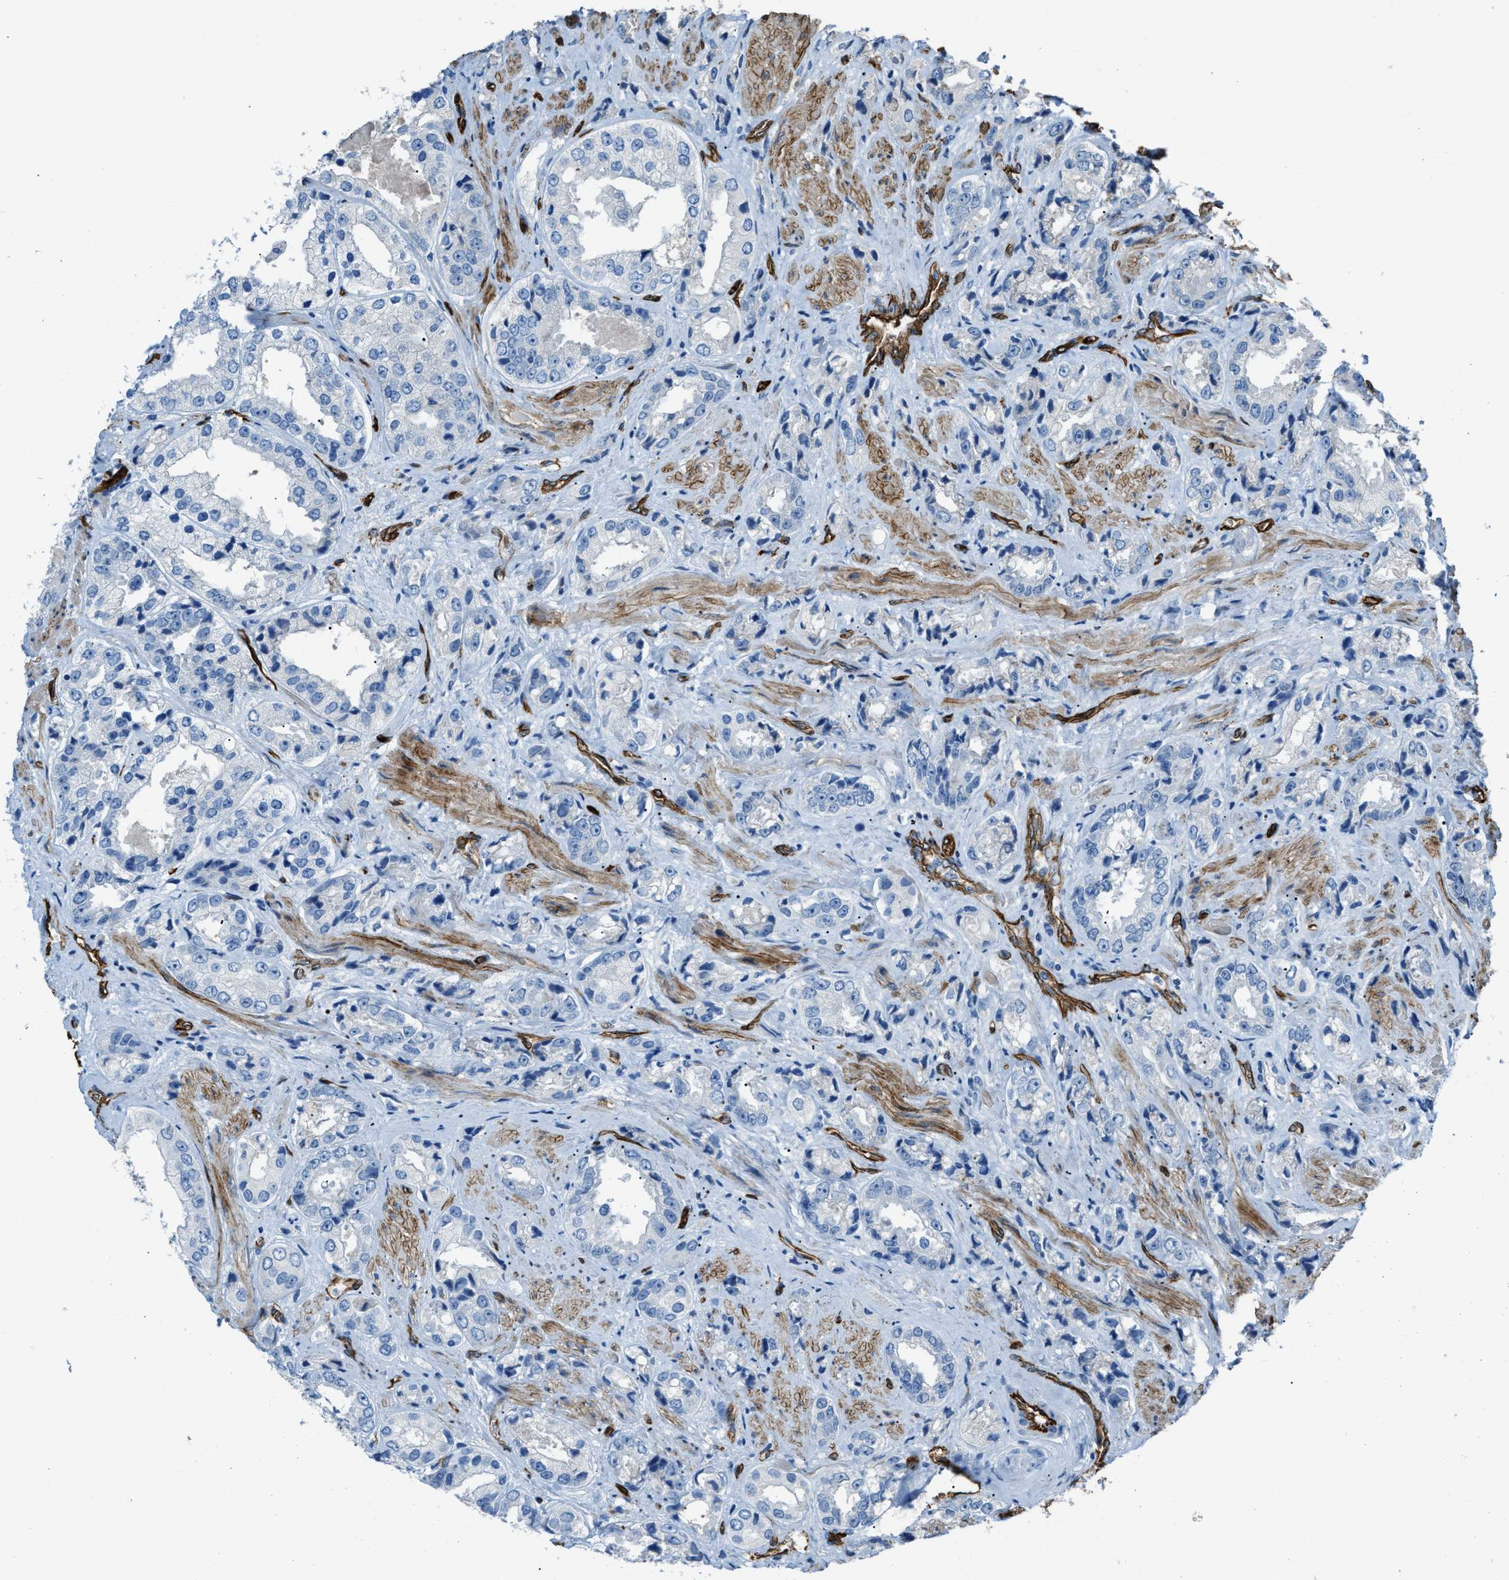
{"staining": {"intensity": "negative", "quantity": "none", "location": "none"}, "tissue": "prostate cancer", "cell_type": "Tumor cells", "image_type": "cancer", "snomed": [{"axis": "morphology", "description": "Adenocarcinoma, High grade"}, {"axis": "topography", "description": "Prostate"}], "caption": "A micrograph of high-grade adenocarcinoma (prostate) stained for a protein shows no brown staining in tumor cells. The staining was performed using DAB (3,3'-diaminobenzidine) to visualize the protein expression in brown, while the nuclei were stained in blue with hematoxylin (Magnification: 20x).", "gene": "SLC22A15", "patient": {"sex": "male", "age": 61}}